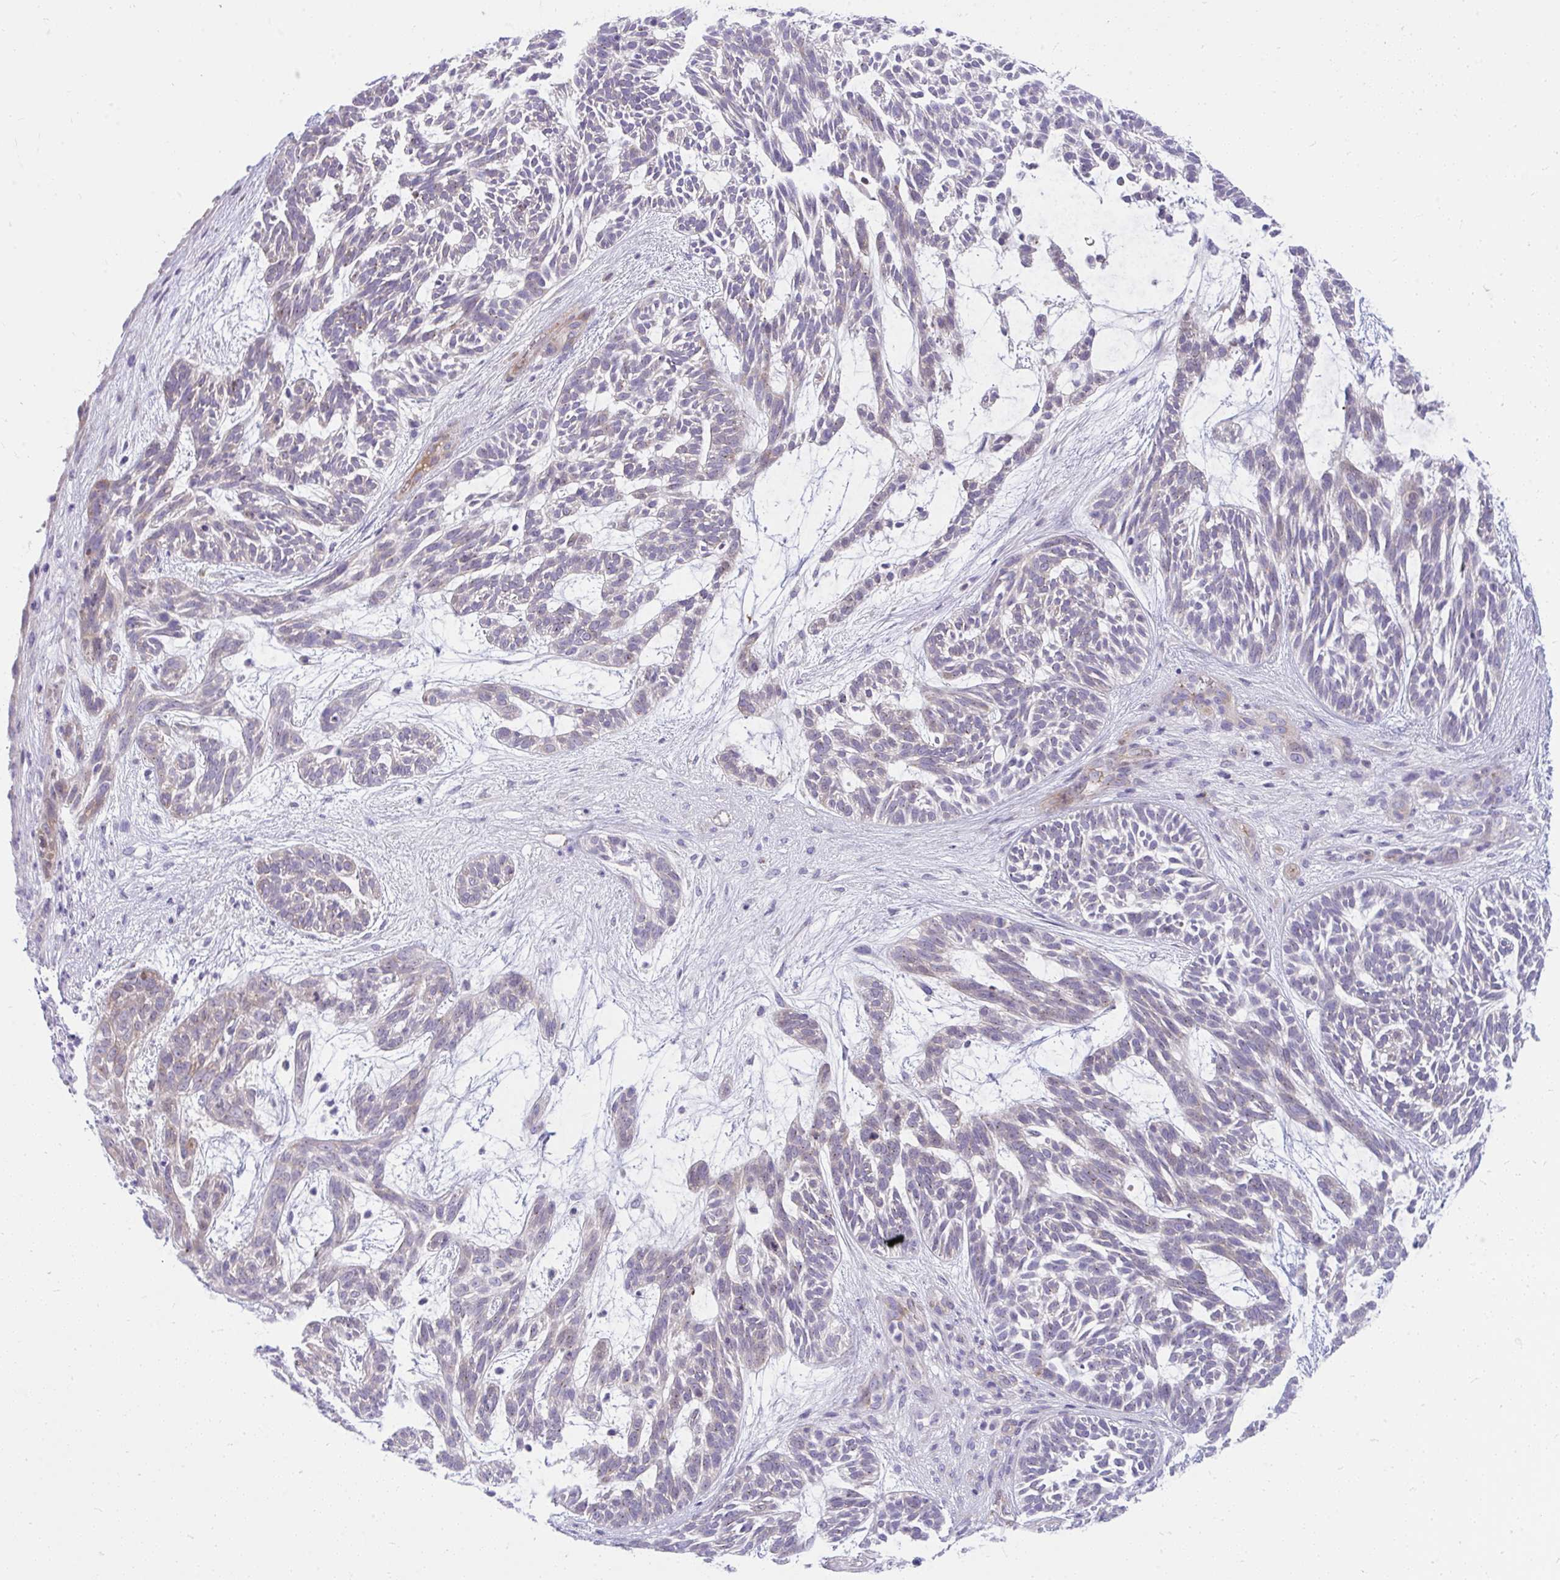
{"staining": {"intensity": "weak", "quantity": "<25%", "location": "cytoplasmic/membranous"}, "tissue": "skin cancer", "cell_type": "Tumor cells", "image_type": "cancer", "snomed": [{"axis": "morphology", "description": "Basal cell carcinoma"}, {"axis": "topography", "description": "Skin"}, {"axis": "topography", "description": "Skin, foot"}], "caption": "Immunohistochemistry (IHC) photomicrograph of neoplastic tissue: human skin cancer stained with DAB (3,3'-diaminobenzidine) displays no significant protein positivity in tumor cells.", "gene": "PIGZ", "patient": {"sex": "female", "age": 77}}